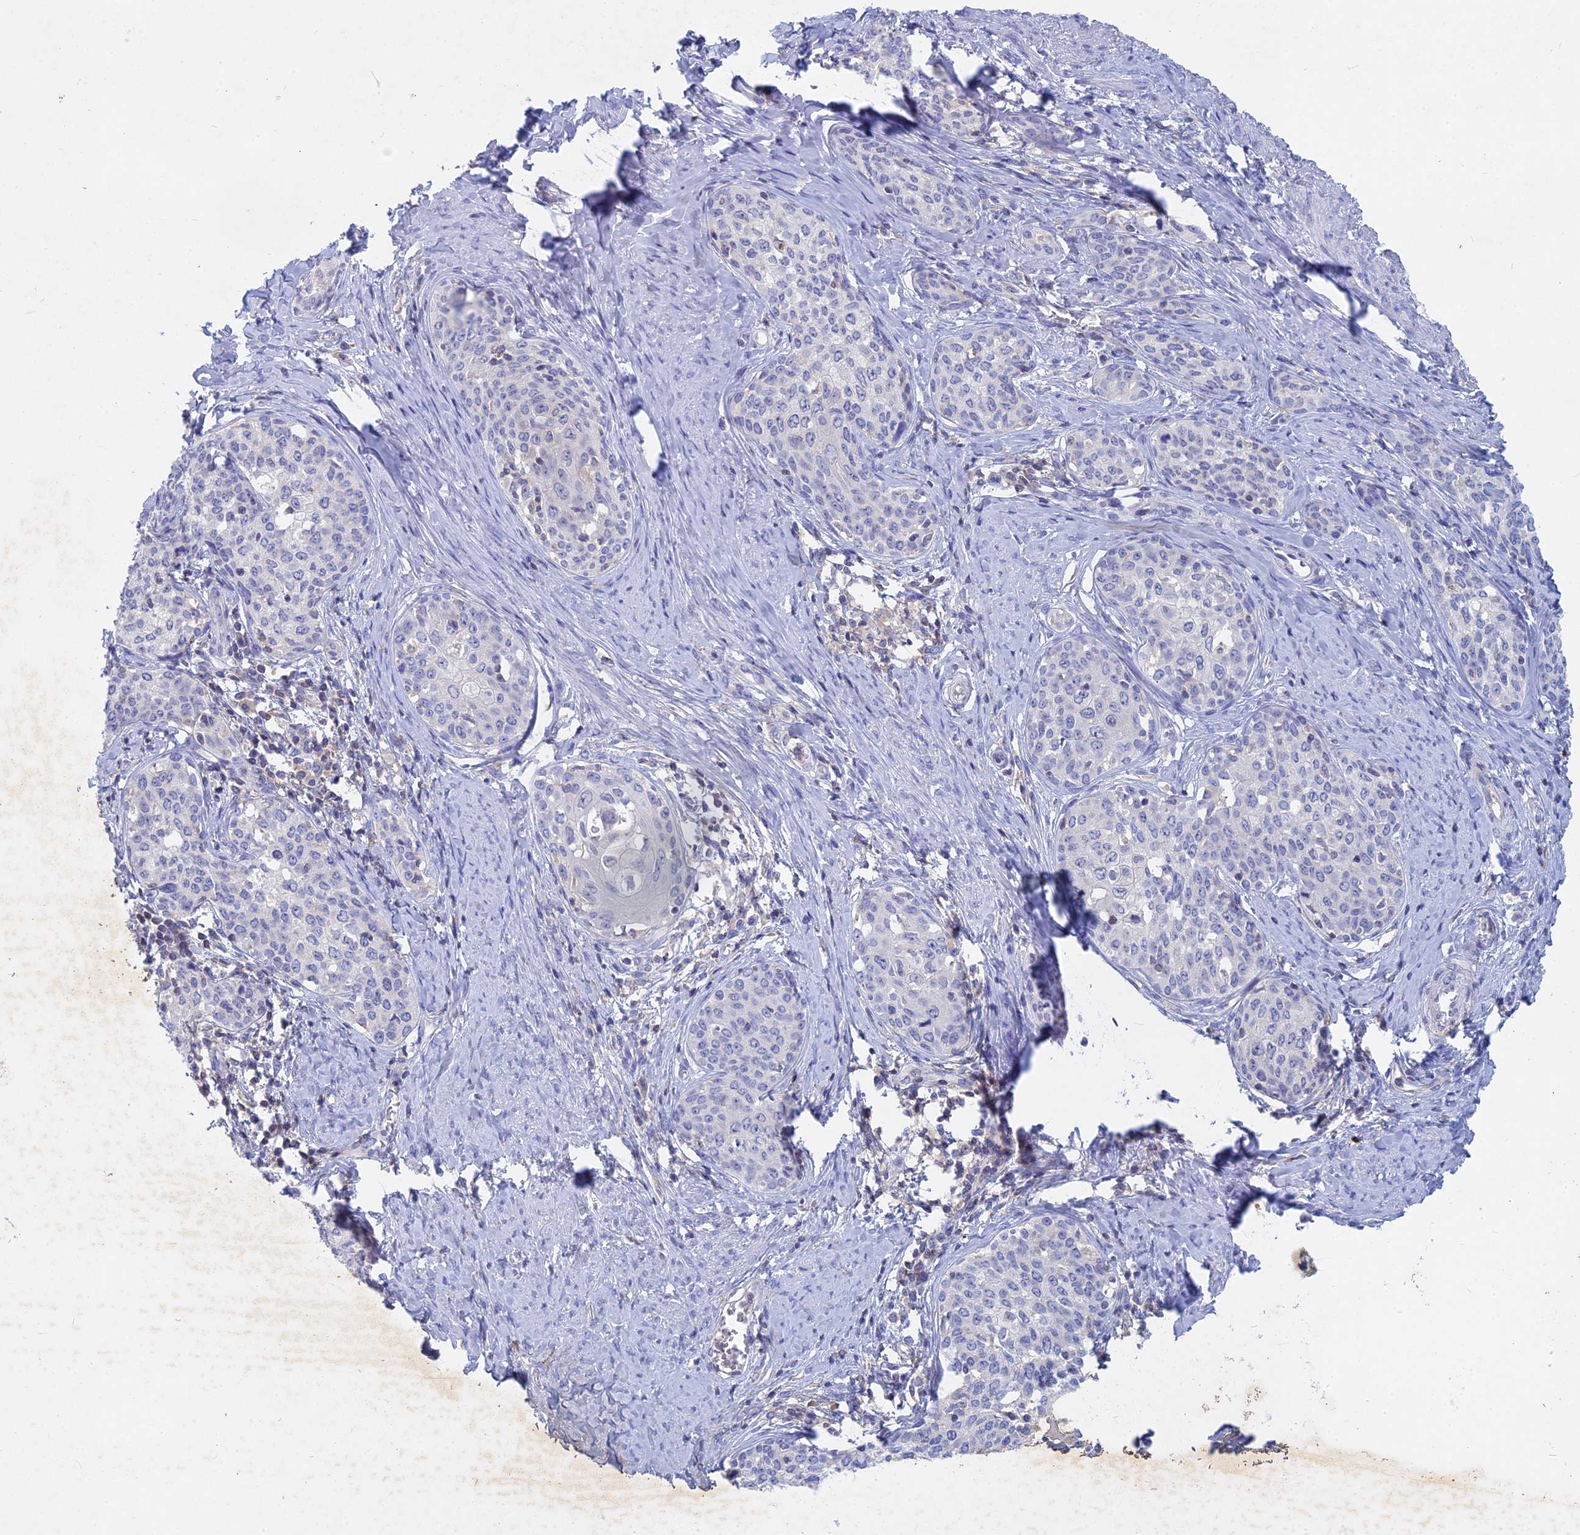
{"staining": {"intensity": "negative", "quantity": "none", "location": "none"}, "tissue": "cervical cancer", "cell_type": "Tumor cells", "image_type": "cancer", "snomed": [{"axis": "morphology", "description": "Squamous cell carcinoma, NOS"}, {"axis": "morphology", "description": "Adenocarcinoma, NOS"}, {"axis": "topography", "description": "Cervix"}], "caption": "Image shows no significant protein staining in tumor cells of cervical cancer (squamous cell carcinoma).", "gene": "ACP7", "patient": {"sex": "female", "age": 52}}